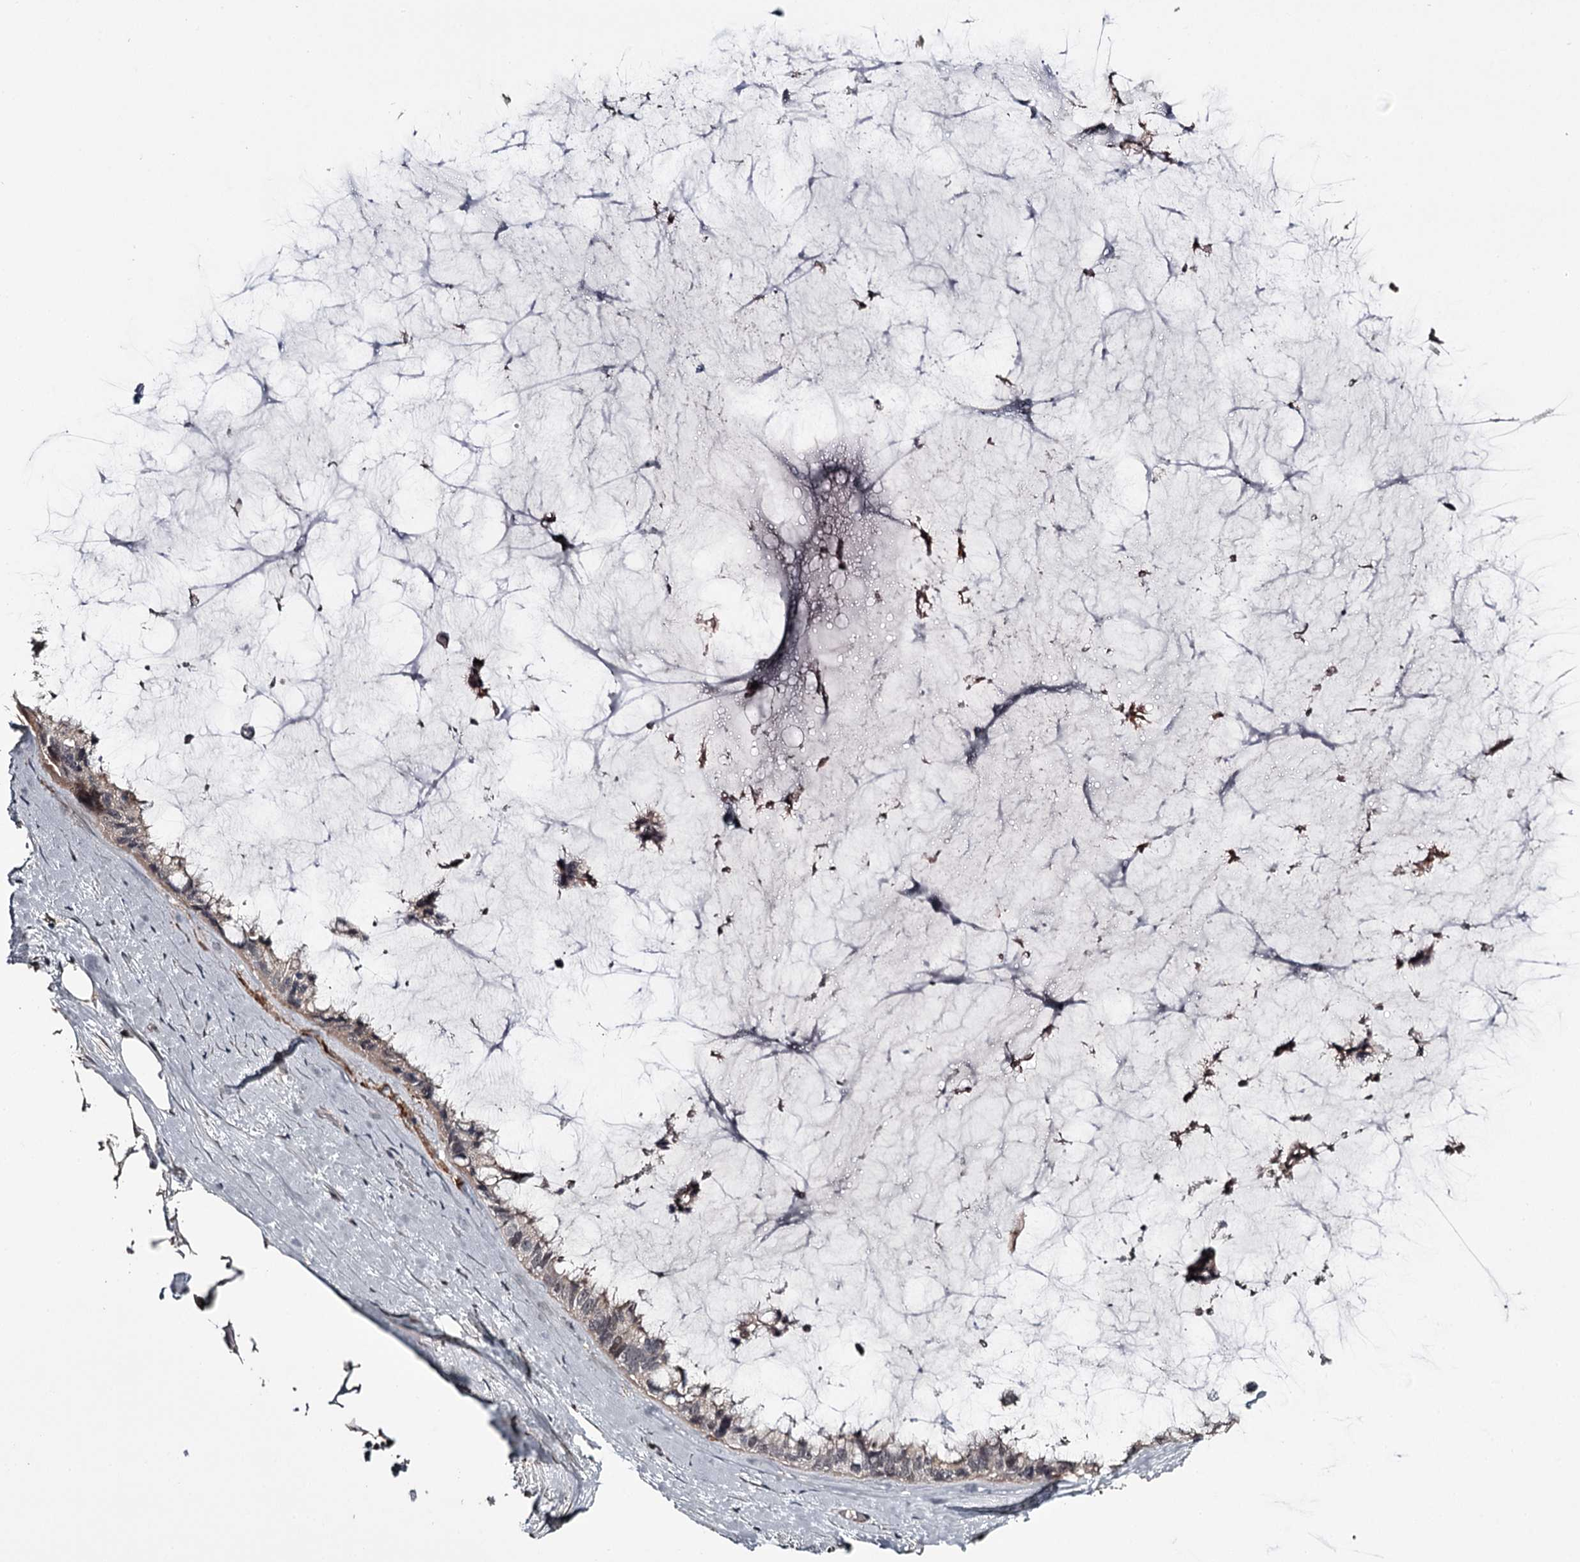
{"staining": {"intensity": "weak", "quantity": "<25%", "location": "cytoplasmic/membranous"}, "tissue": "ovarian cancer", "cell_type": "Tumor cells", "image_type": "cancer", "snomed": [{"axis": "morphology", "description": "Cystadenocarcinoma, mucinous, NOS"}, {"axis": "topography", "description": "Ovary"}], "caption": "Tumor cells show no significant protein staining in ovarian mucinous cystadenocarcinoma. (DAB immunohistochemistry (IHC) with hematoxylin counter stain).", "gene": "CWF19L2", "patient": {"sex": "female", "age": 39}}